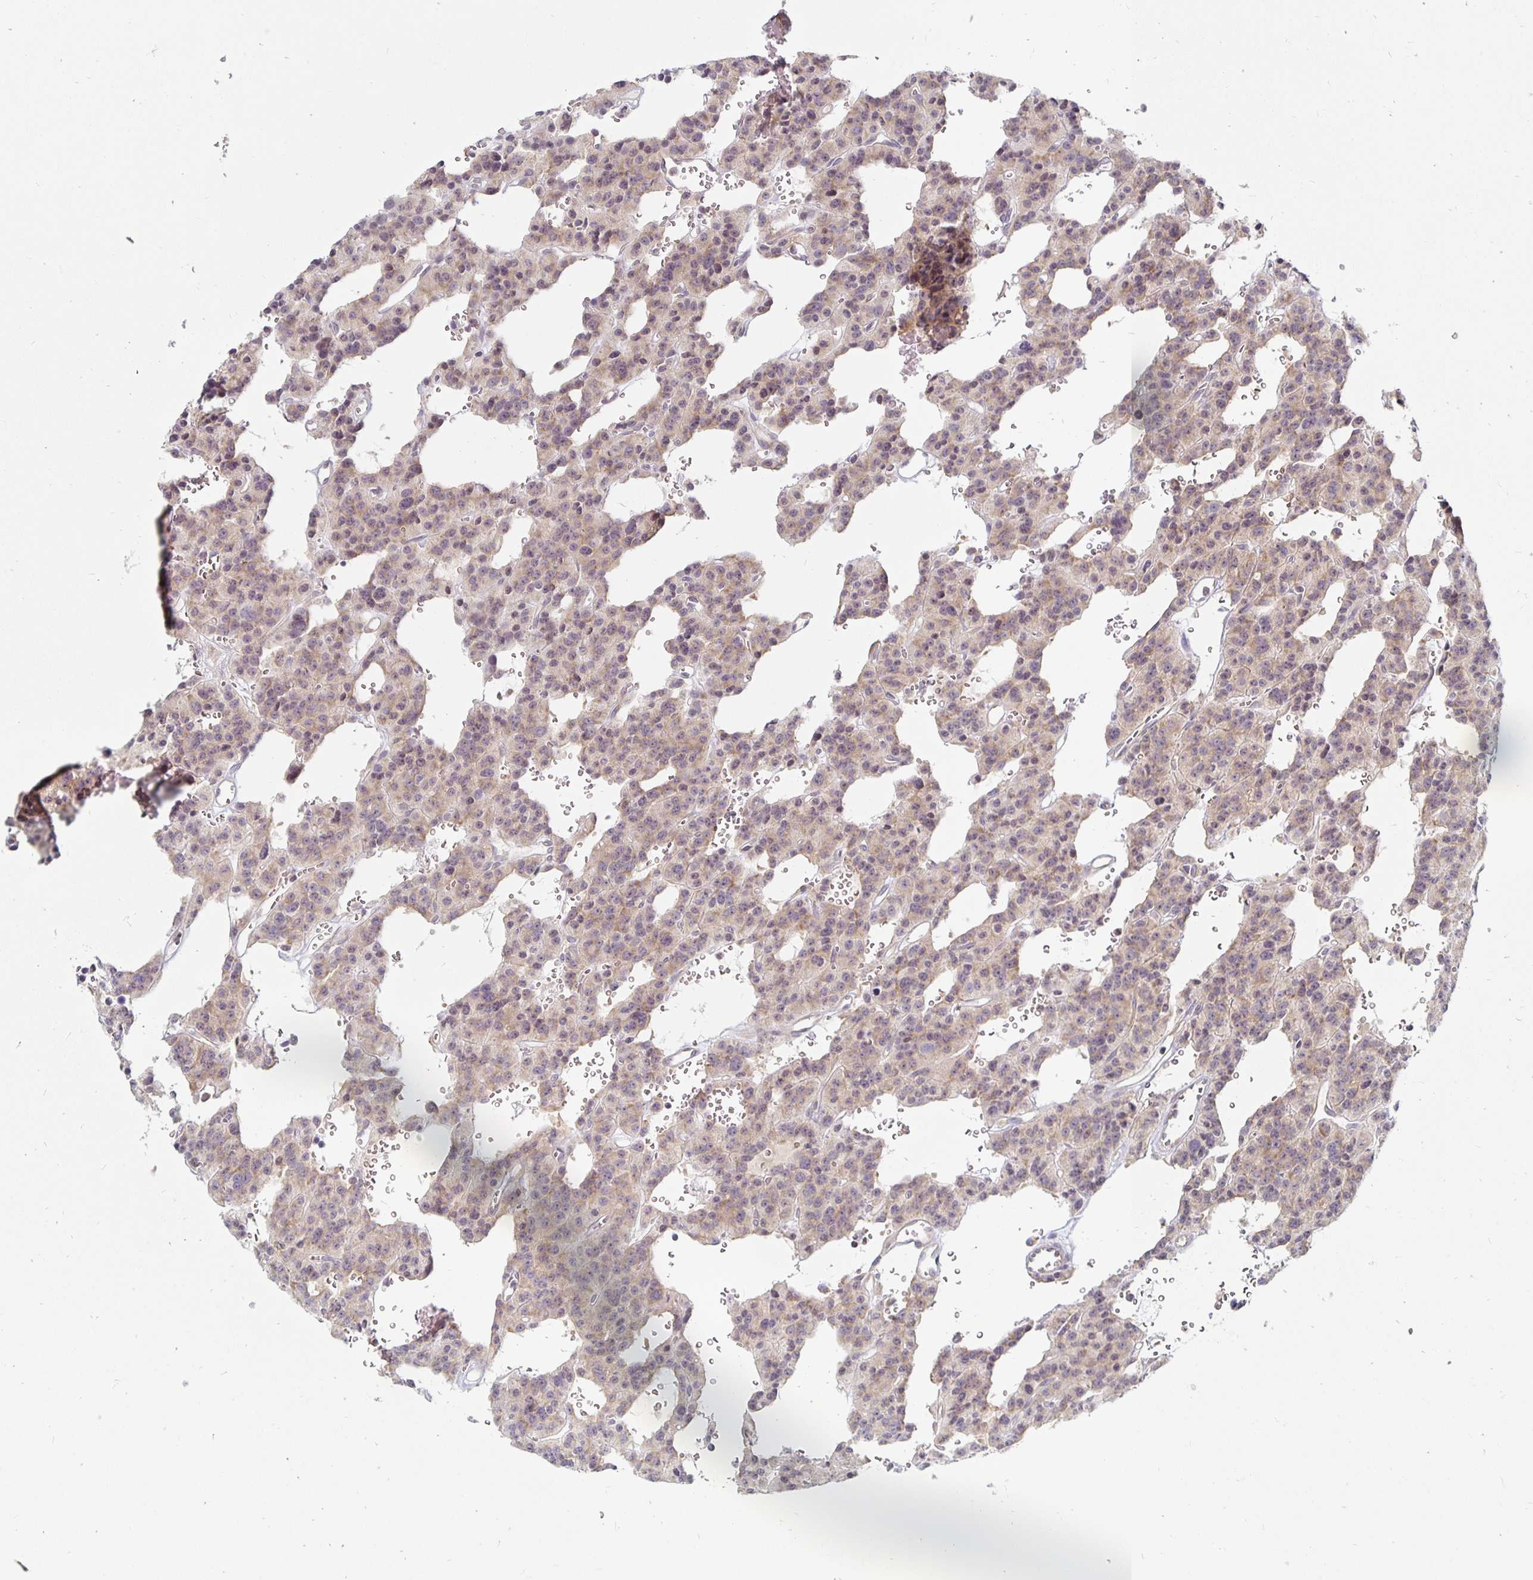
{"staining": {"intensity": "weak", "quantity": ">75%", "location": "cytoplasmic/membranous"}, "tissue": "carcinoid", "cell_type": "Tumor cells", "image_type": "cancer", "snomed": [{"axis": "morphology", "description": "Carcinoid, malignant, NOS"}, {"axis": "topography", "description": "Lung"}], "caption": "This micrograph displays immunohistochemistry staining of human carcinoid, with low weak cytoplasmic/membranous expression in about >75% of tumor cells.", "gene": "PDAP1", "patient": {"sex": "female", "age": 71}}